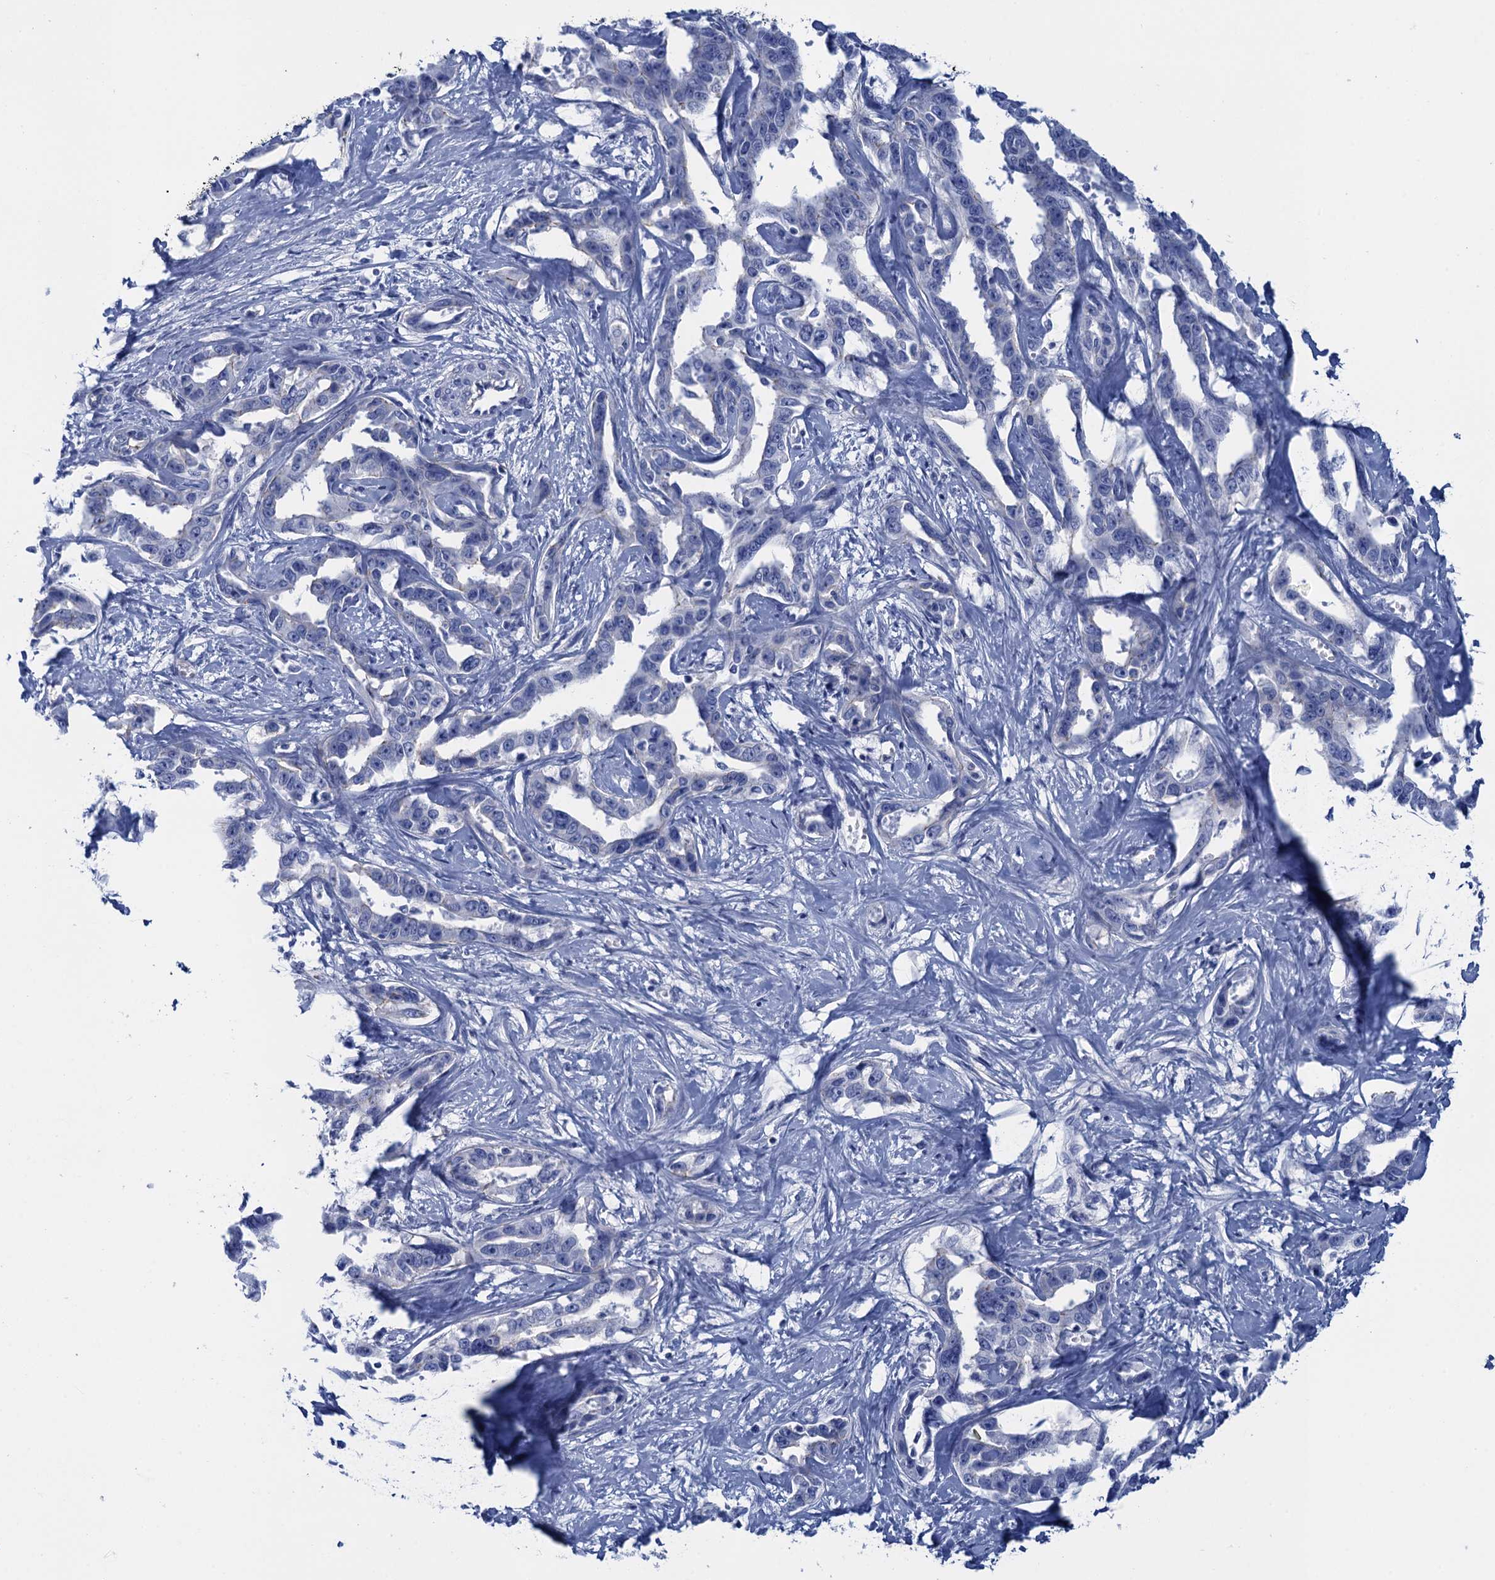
{"staining": {"intensity": "negative", "quantity": "none", "location": "none"}, "tissue": "liver cancer", "cell_type": "Tumor cells", "image_type": "cancer", "snomed": [{"axis": "morphology", "description": "Cholangiocarcinoma"}, {"axis": "topography", "description": "Liver"}], "caption": "High magnification brightfield microscopy of liver cancer stained with DAB (brown) and counterstained with hematoxylin (blue): tumor cells show no significant staining.", "gene": "CALML5", "patient": {"sex": "male", "age": 59}}